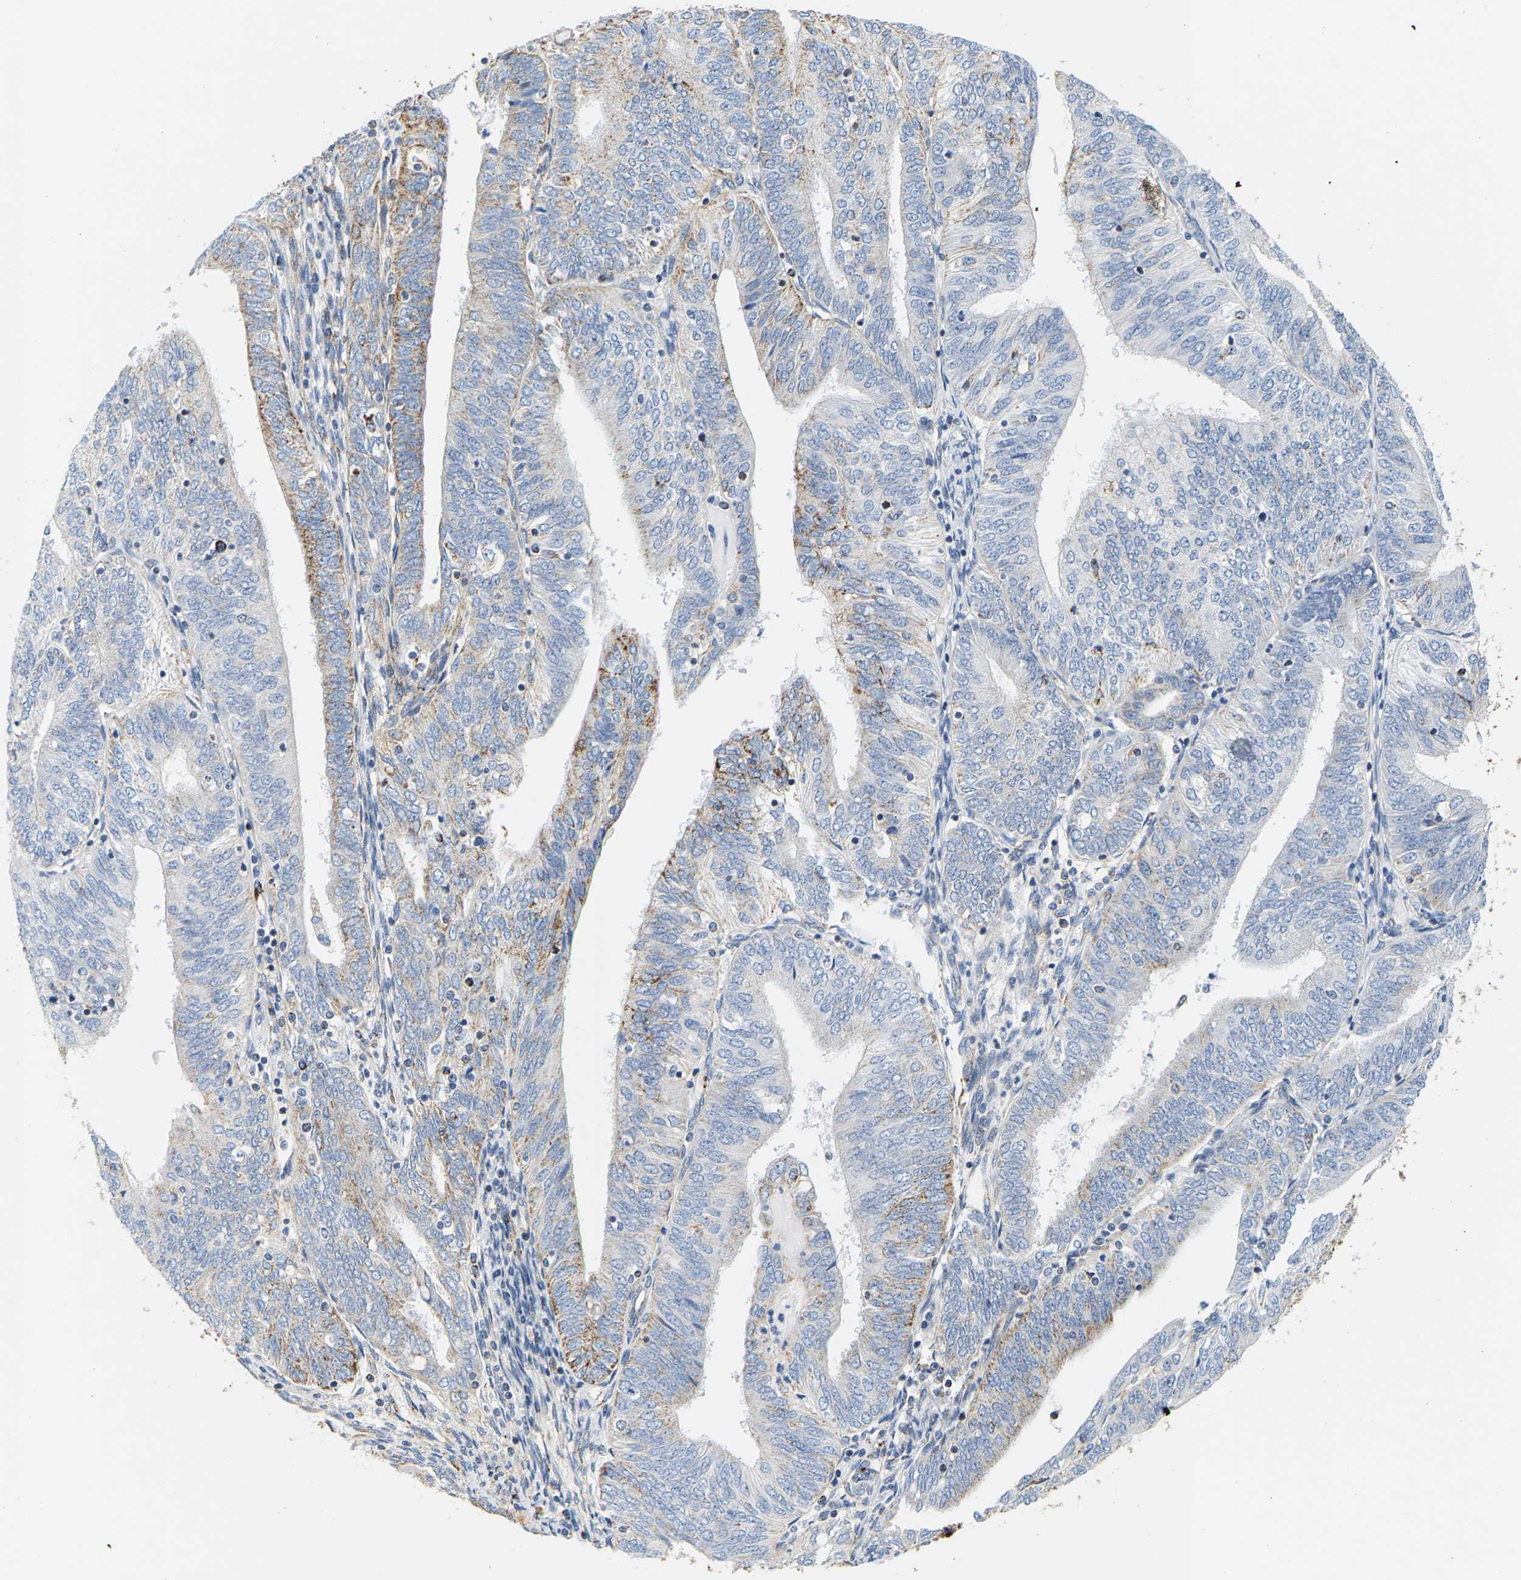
{"staining": {"intensity": "moderate", "quantity": "<25%", "location": "cytoplasmic/membranous"}, "tissue": "endometrial cancer", "cell_type": "Tumor cells", "image_type": "cancer", "snomed": [{"axis": "morphology", "description": "Adenocarcinoma, NOS"}, {"axis": "topography", "description": "Endometrium"}], "caption": "Immunohistochemistry (IHC) of human endometrial cancer displays low levels of moderate cytoplasmic/membranous staining in approximately <25% of tumor cells. (brown staining indicates protein expression, while blue staining denotes nuclei).", "gene": "SHMT2", "patient": {"sex": "female", "age": 58}}